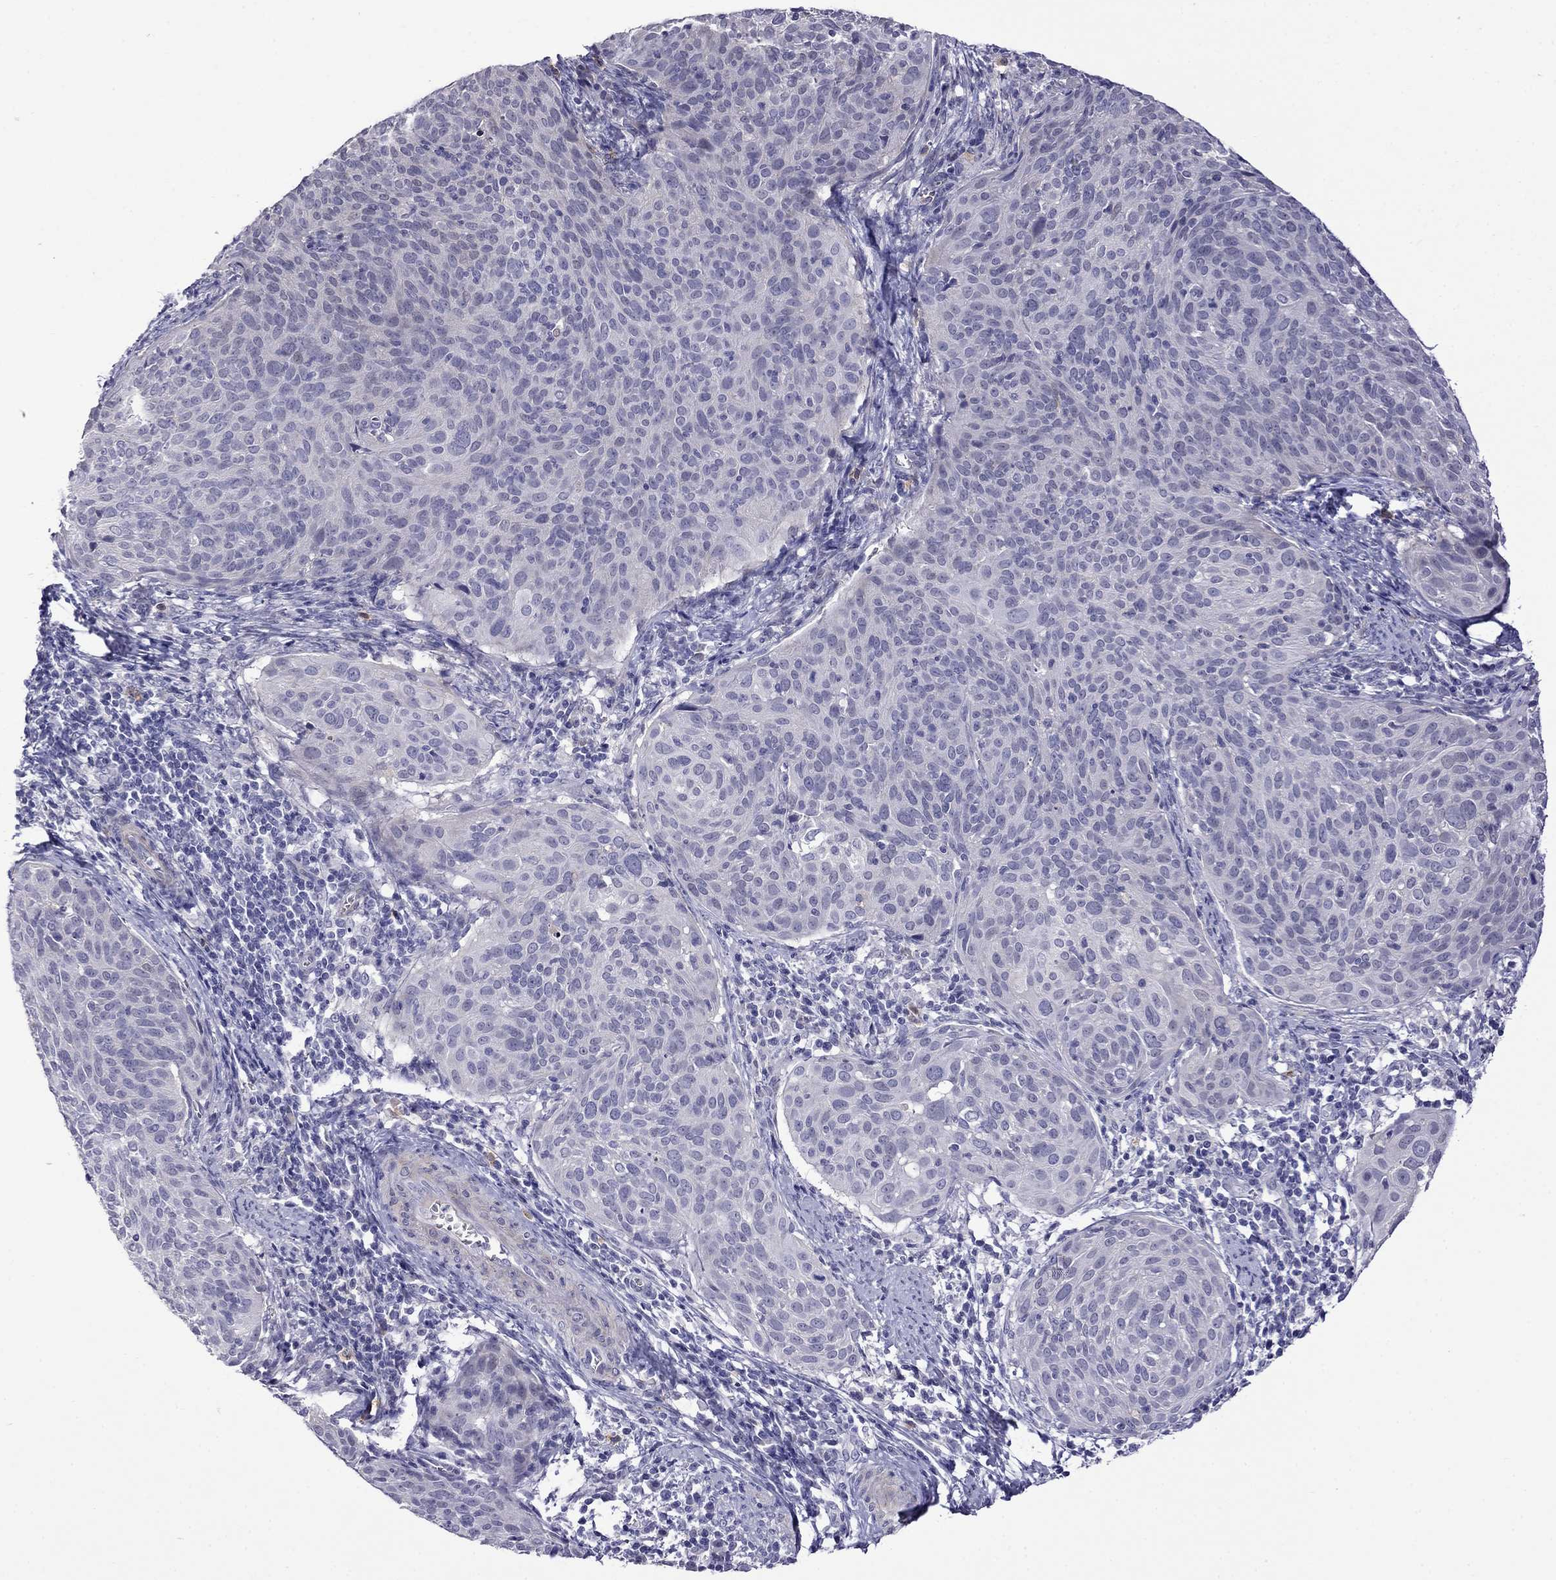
{"staining": {"intensity": "negative", "quantity": "none", "location": "none"}, "tissue": "cervical cancer", "cell_type": "Tumor cells", "image_type": "cancer", "snomed": [{"axis": "morphology", "description": "Squamous cell carcinoma, NOS"}, {"axis": "topography", "description": "Cervix"}], "caption": "A high-resolution image shows immunohistochemistry (IHC) staining of cervical cancer (squamous cell carcinoma), which displays no significant positivity in tumor cells.", "gene": "STAR", "patient": {"sex": "female", "age": 39}}